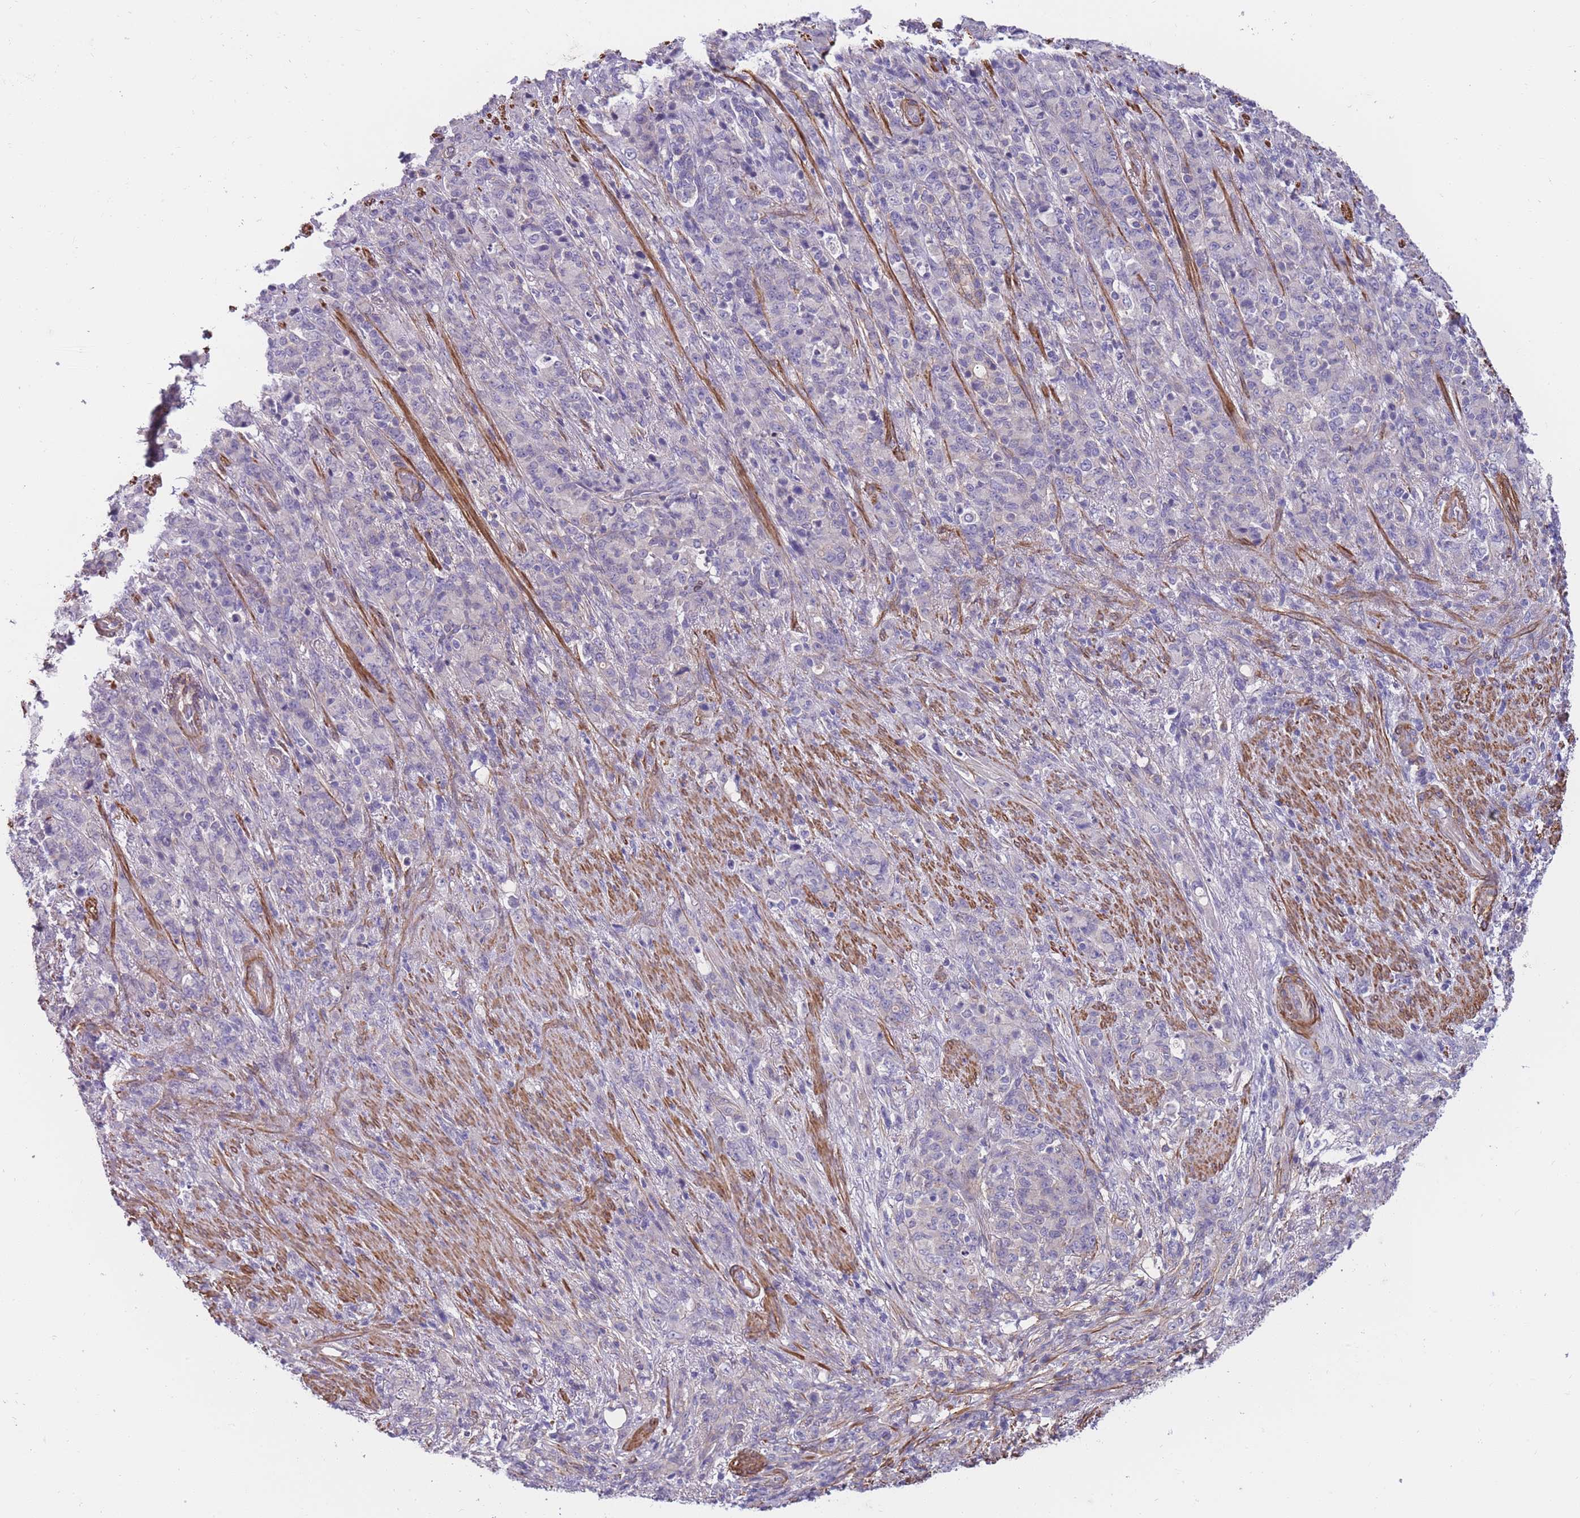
{"staining": {"intensity": "negative", "quantity": "none", "location": "none"}, "tissue": "stomach cancer", "cell_type": "Tumor cells", "image_type": "cancer", "snomed": [{"axis": "morphology", "description": "Adenocarcinoma, NOS"}, {"axis": "topography", "description": "Stomach"}], "caption": "High magnification brightfield microscopy of stomach cancer (adenocarcinoma) stained with DAB (brown) and counterstained with hematoxylin (blue): tumor cells show no significant staining.", "gene": "FAM124A", "patient": {"sex": "female", "age": 79}}